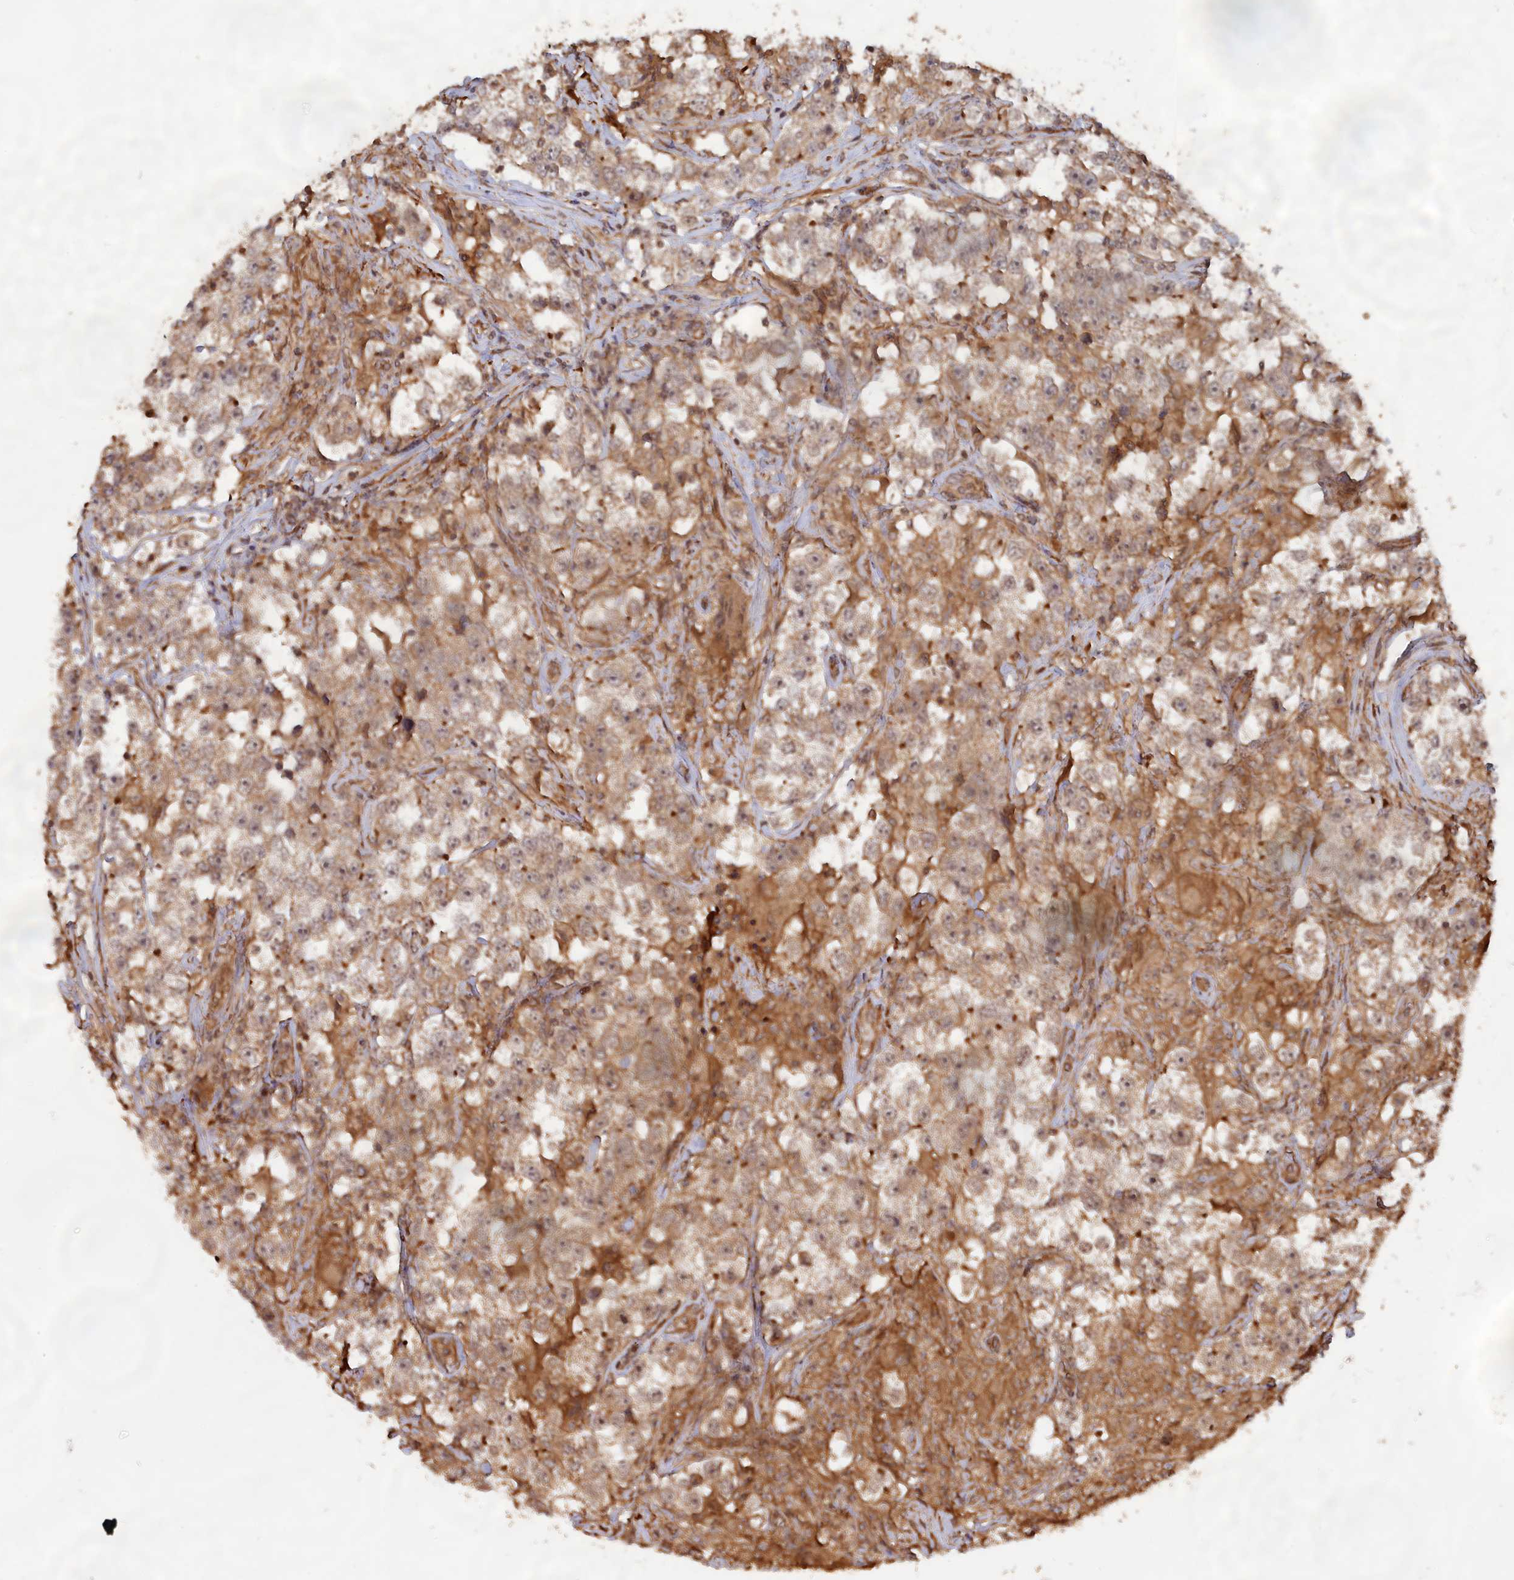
{"staining": {"intensity": "weak", "quantity": "25%-75%", "location": "cytoplasmic/membranous"}, "tissue": "testis cancer", "cell_type": "Tumor cells", "image_type": "cancer", "snomed": [{"axis": "morphology", "description": "Seminoma, NOS"}, {"axis": "topography", "description": "Testis"}], "caption": "Protein expression analysis of human testis seminoma reveals weak cytoplasmic/membranous expression in about 25%-75% of tumor cells.", "gene": "CCDC174", "patient": {"sex": "male", "age": 46}}